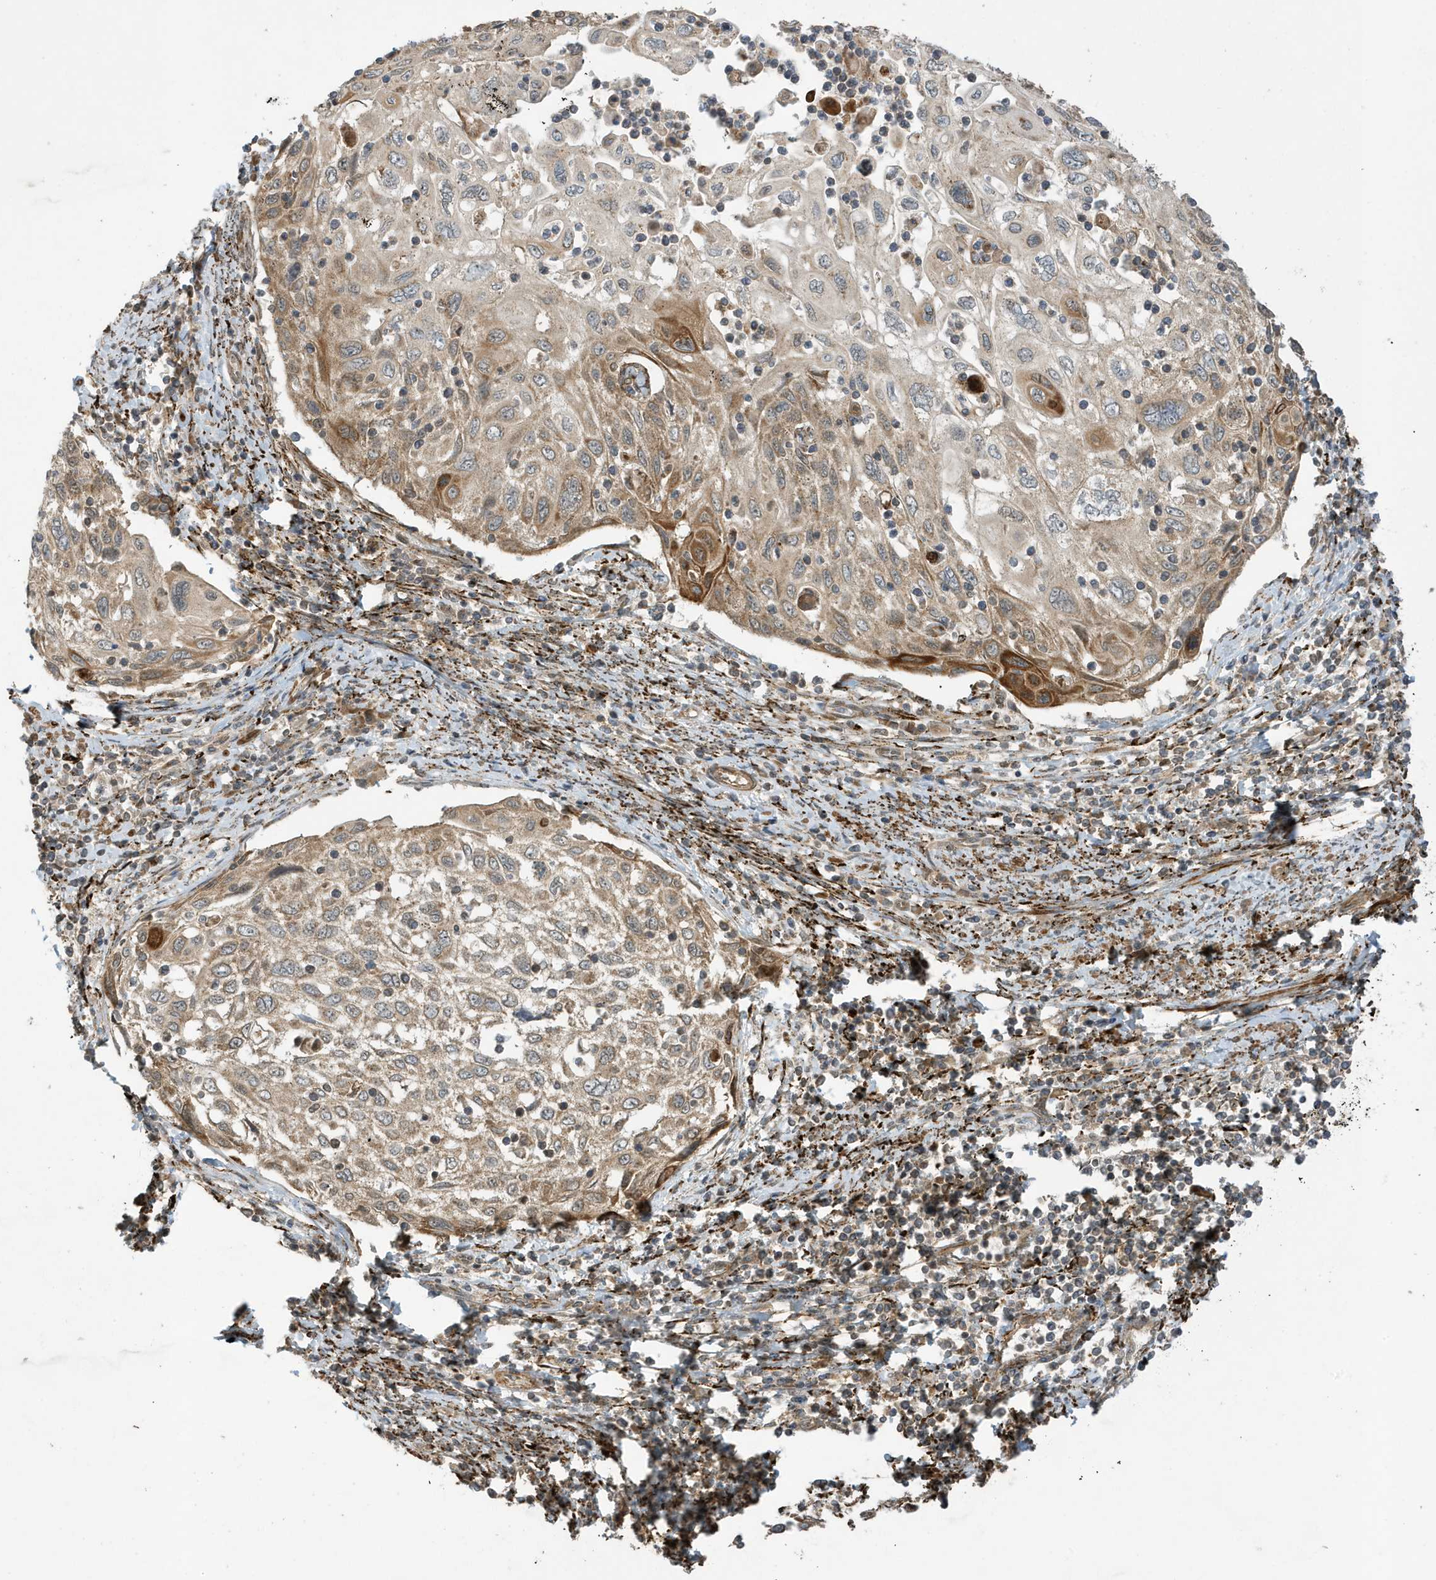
{"staining": {"intensity": "moderate", "quantity": "25%-75%", "location": "cytoplasmic/membranous"}, "tissue": "cervical cancer", "cell_type": "Tumor cells", "image_type": "cancer", "snomed": [{"axis": "morphology", "description": "Squamous cell carcinoma, NOS"}, {"axis": "topography", "description": "Cervix"}], "caption": "Protein expression analysis of human cervical squamous cell carcinoma reveals moderate cytoplasmic/membranous expression in approximately 25%-75% of tumor cells.", "gene": "DHX36", "patient": {"sex": "female", "age": 70}}